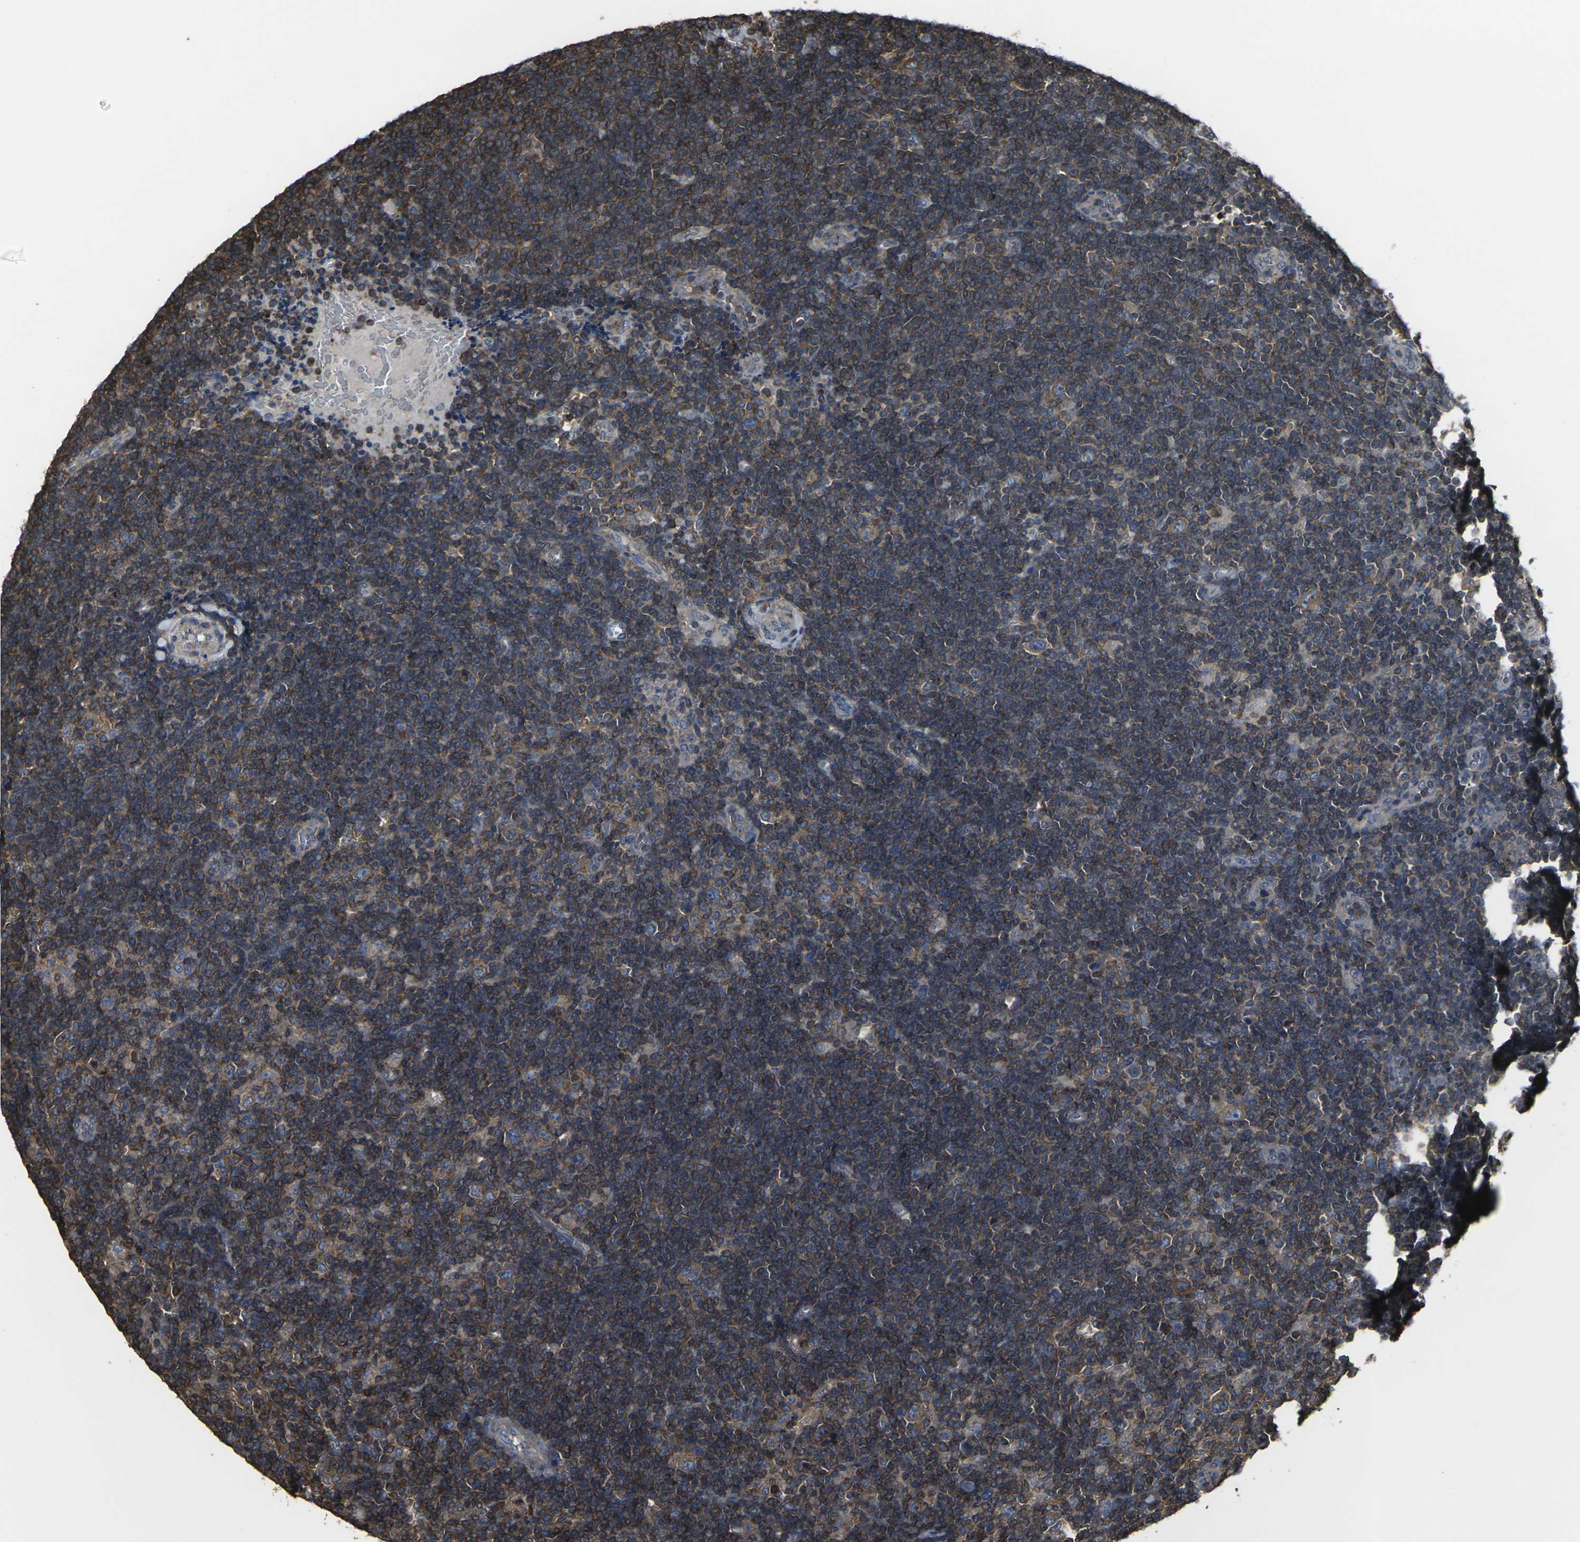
{"staining": {"intensity": "weak", "quantity": ">75%", "location": "cytoplasmic/membranous"}, "tissue": "lymphoma", "cell_type": "Tumor cells", "image_type": "cancer", "snomed": [{"axis": "morphology", "description": "Hodgkin's disease, NOS"}, {"axis": "topography", "description": "Lymph node"}], "caption": "Protein staining demonstrates weak cytoplasmic/membranous expression in about >75% of tumor cells in Hodgkin's disease.", "gene": "PRKACB", "patient": {"sex": "female", "age": 57}}